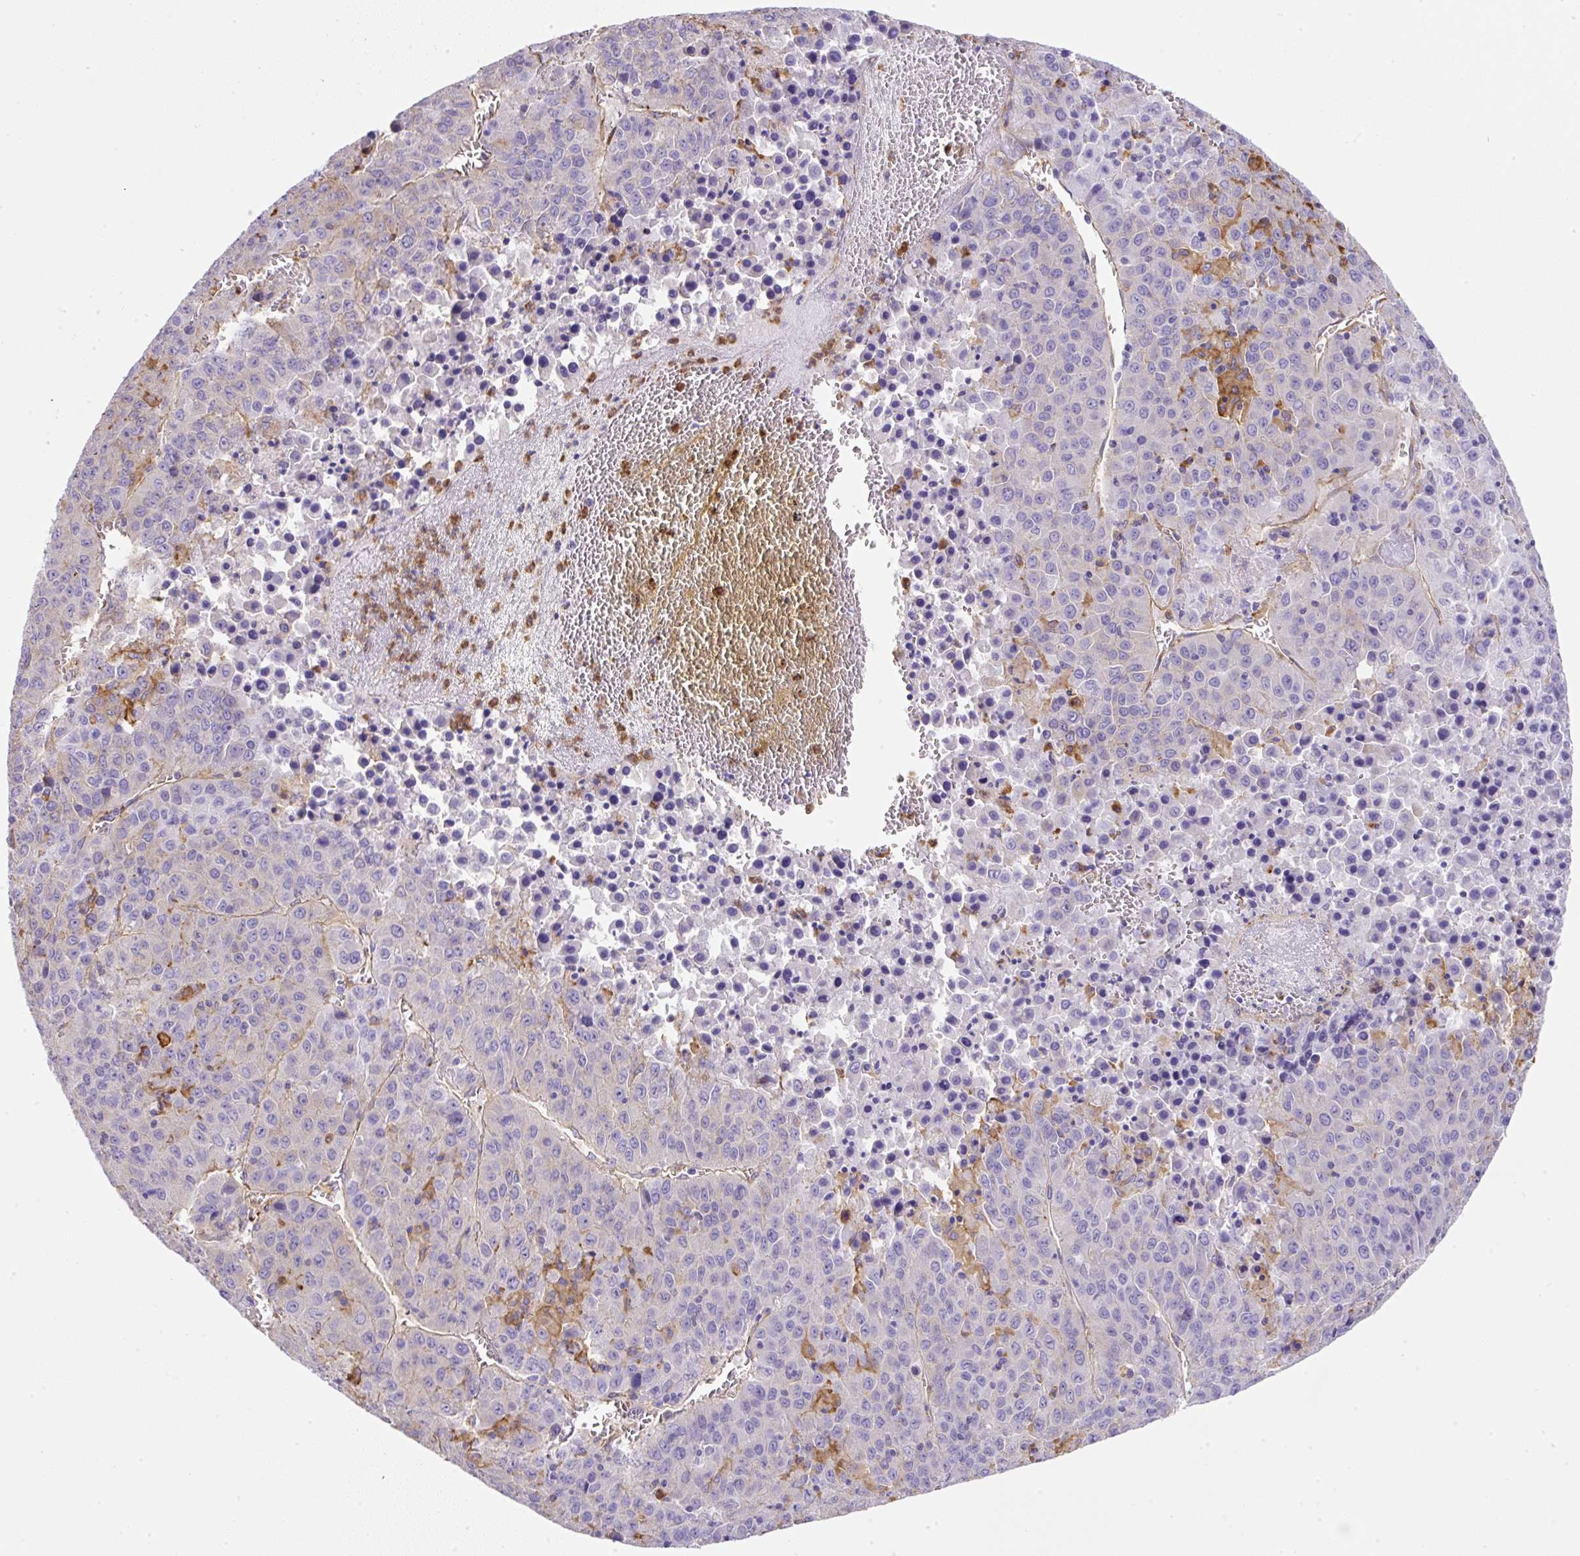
{"staining": {"intensity": "negative", "quantity": "none", "location": "none"}, "tissue": "liver cancer", "cell_type": "Tumor cells", "image_type": "cancer", "snomed": [{"axis": "morphology", "description": "Carcinoma, Hepatocellular, NOS"}, {"axis": "topography", "description": "Liver"}], "caption": "Tumor cells show no significant protein positivity in hepatocellular carcinoma (liver).", "gene": "MAGEB5", "patient": {"sex": "female", "age": 53}}